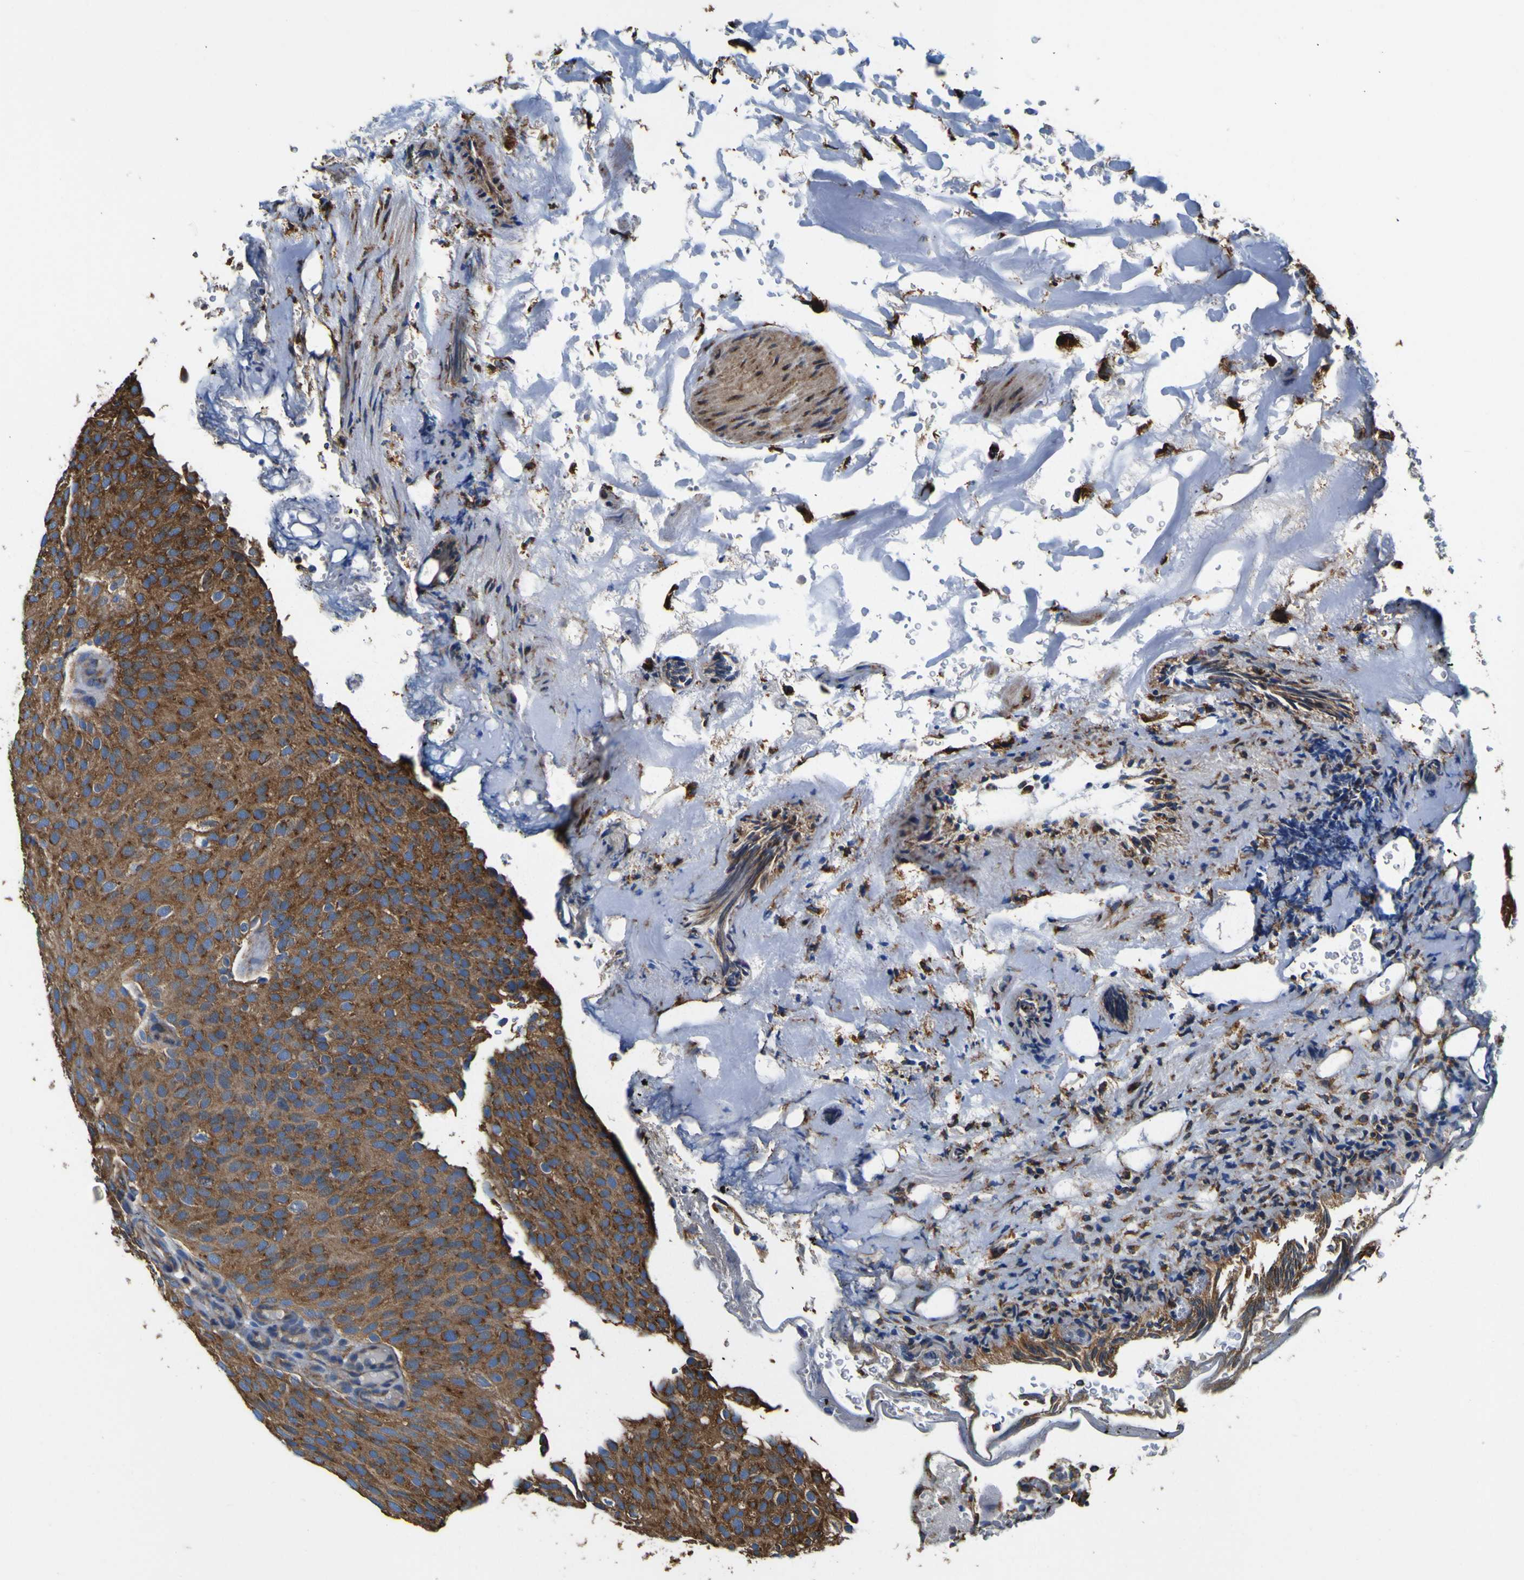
{"staining": {"intensity": "strong", "quantity": ">75%", "location": "cytoplasmic/membranous"}, "tissue": "urothelial cancer", "cell_type": "Tumor cells", "image_type": "cancer", "snomed": [{"axis": "morphology", "description": "Urothelial carcinoma, Low grade"}, {"axis": "topography", "description": "Urinary bladder"}], "caption": "Tumor cells display high levels of strong cytoplasmic/membranous expression in about >75% of cells in urothelial cancer. (Stains: DAB (3,3'-diaminobenzidine) in brown, nuclei in blue, Microscopy: brightfield microscopy at high magnification).", "gene": "INPP5A", "patient": {"sex": "male", "age": 78}}